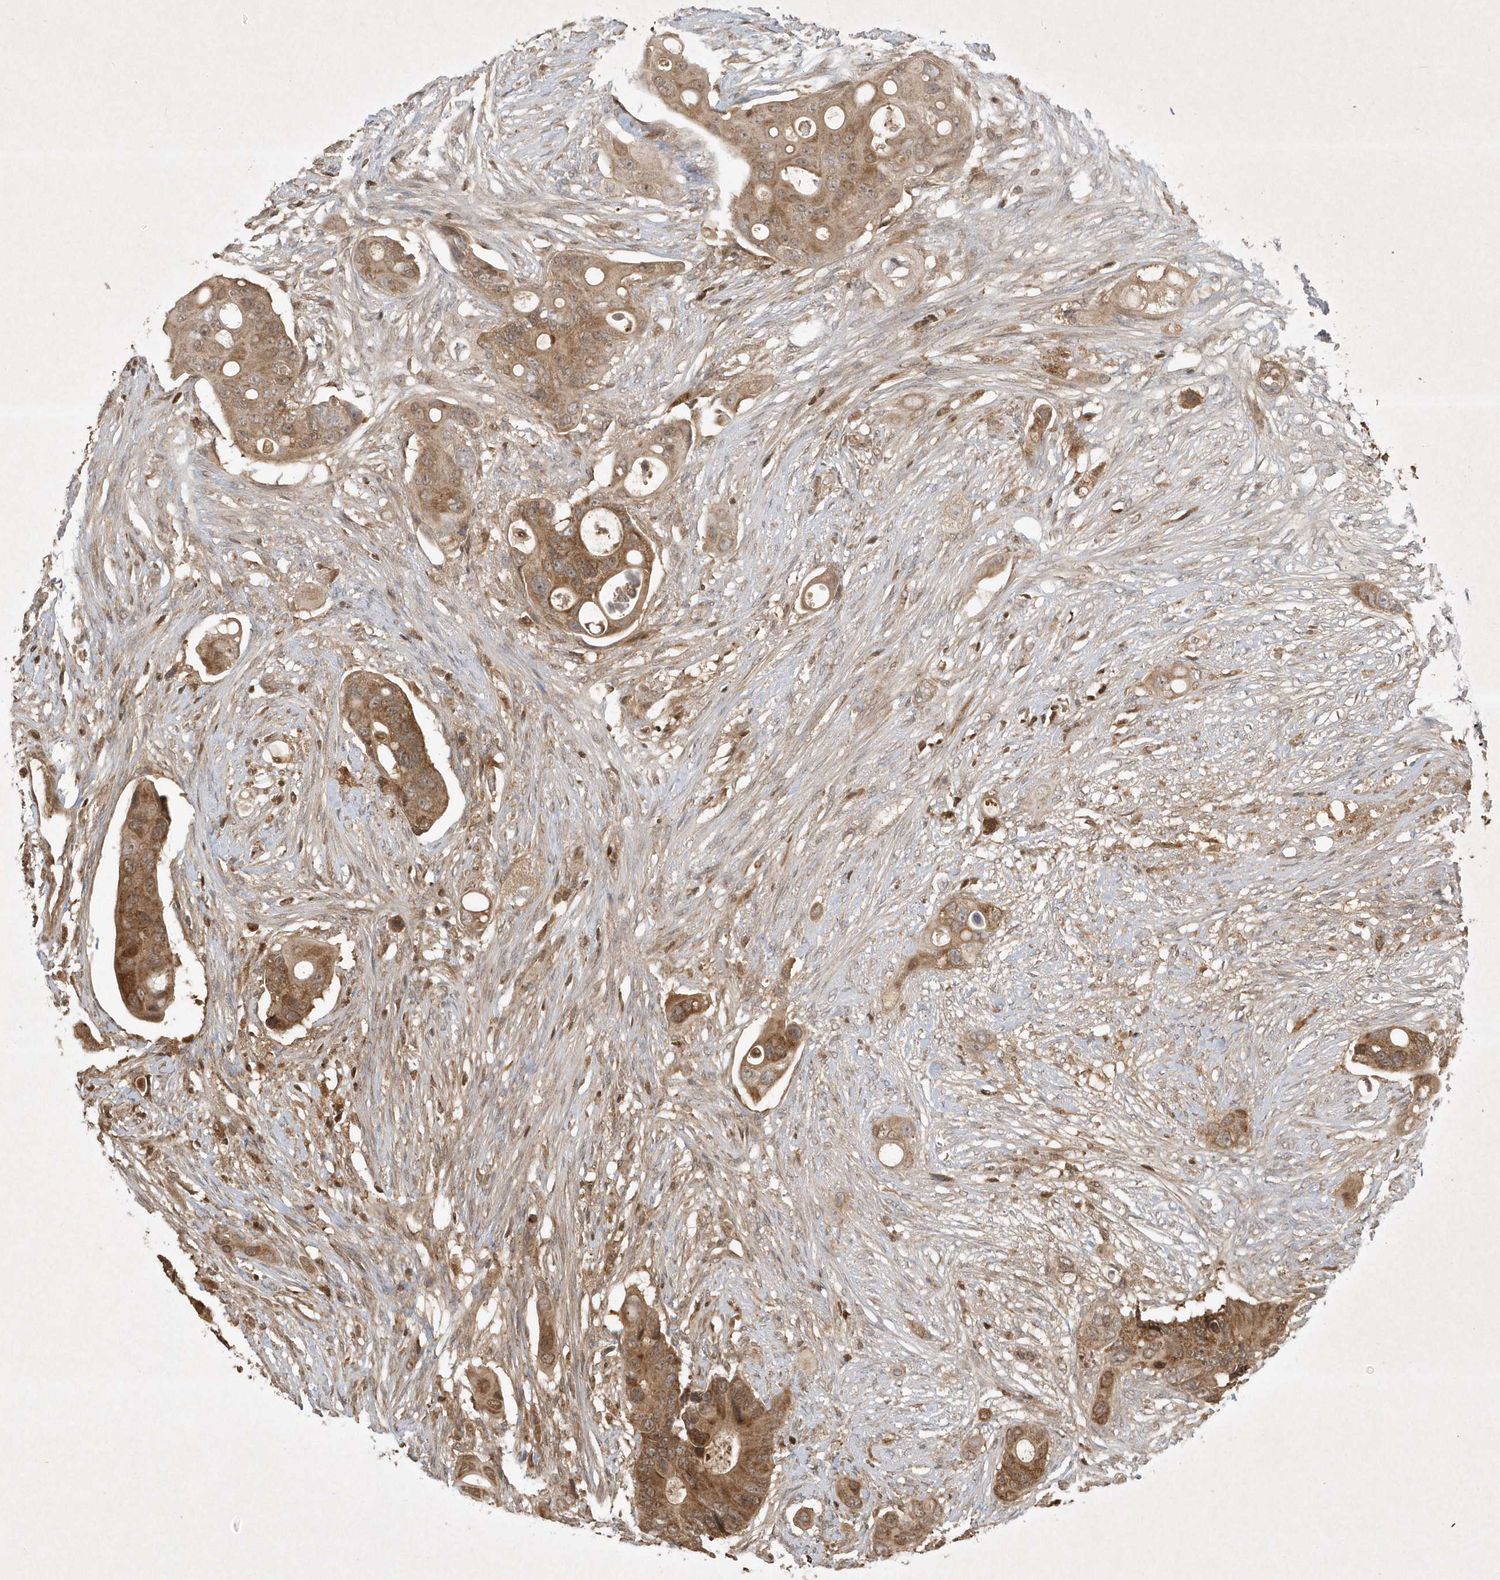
{"staining": {"intensity": "moderate", "quantity": ">75%", "location": "cytoplasmic/membranous"}, "tissue": "colorectal cancer", "cell_type": "Tumor cells", "image_type": "cancer", "snomed": [{"axis": "morphology", "description": "Adenocarcinoma, NOS"}, {"axis": "topography", "description": "Colon"}], "caption": "Human colorectal cancer stained for a protein (brown) displays moderate cytoplasmic/membranous positive positivity in about >75% of tumor cells.", "gene": "PLTP", "patient": {"sex": "female", "age": 57}}